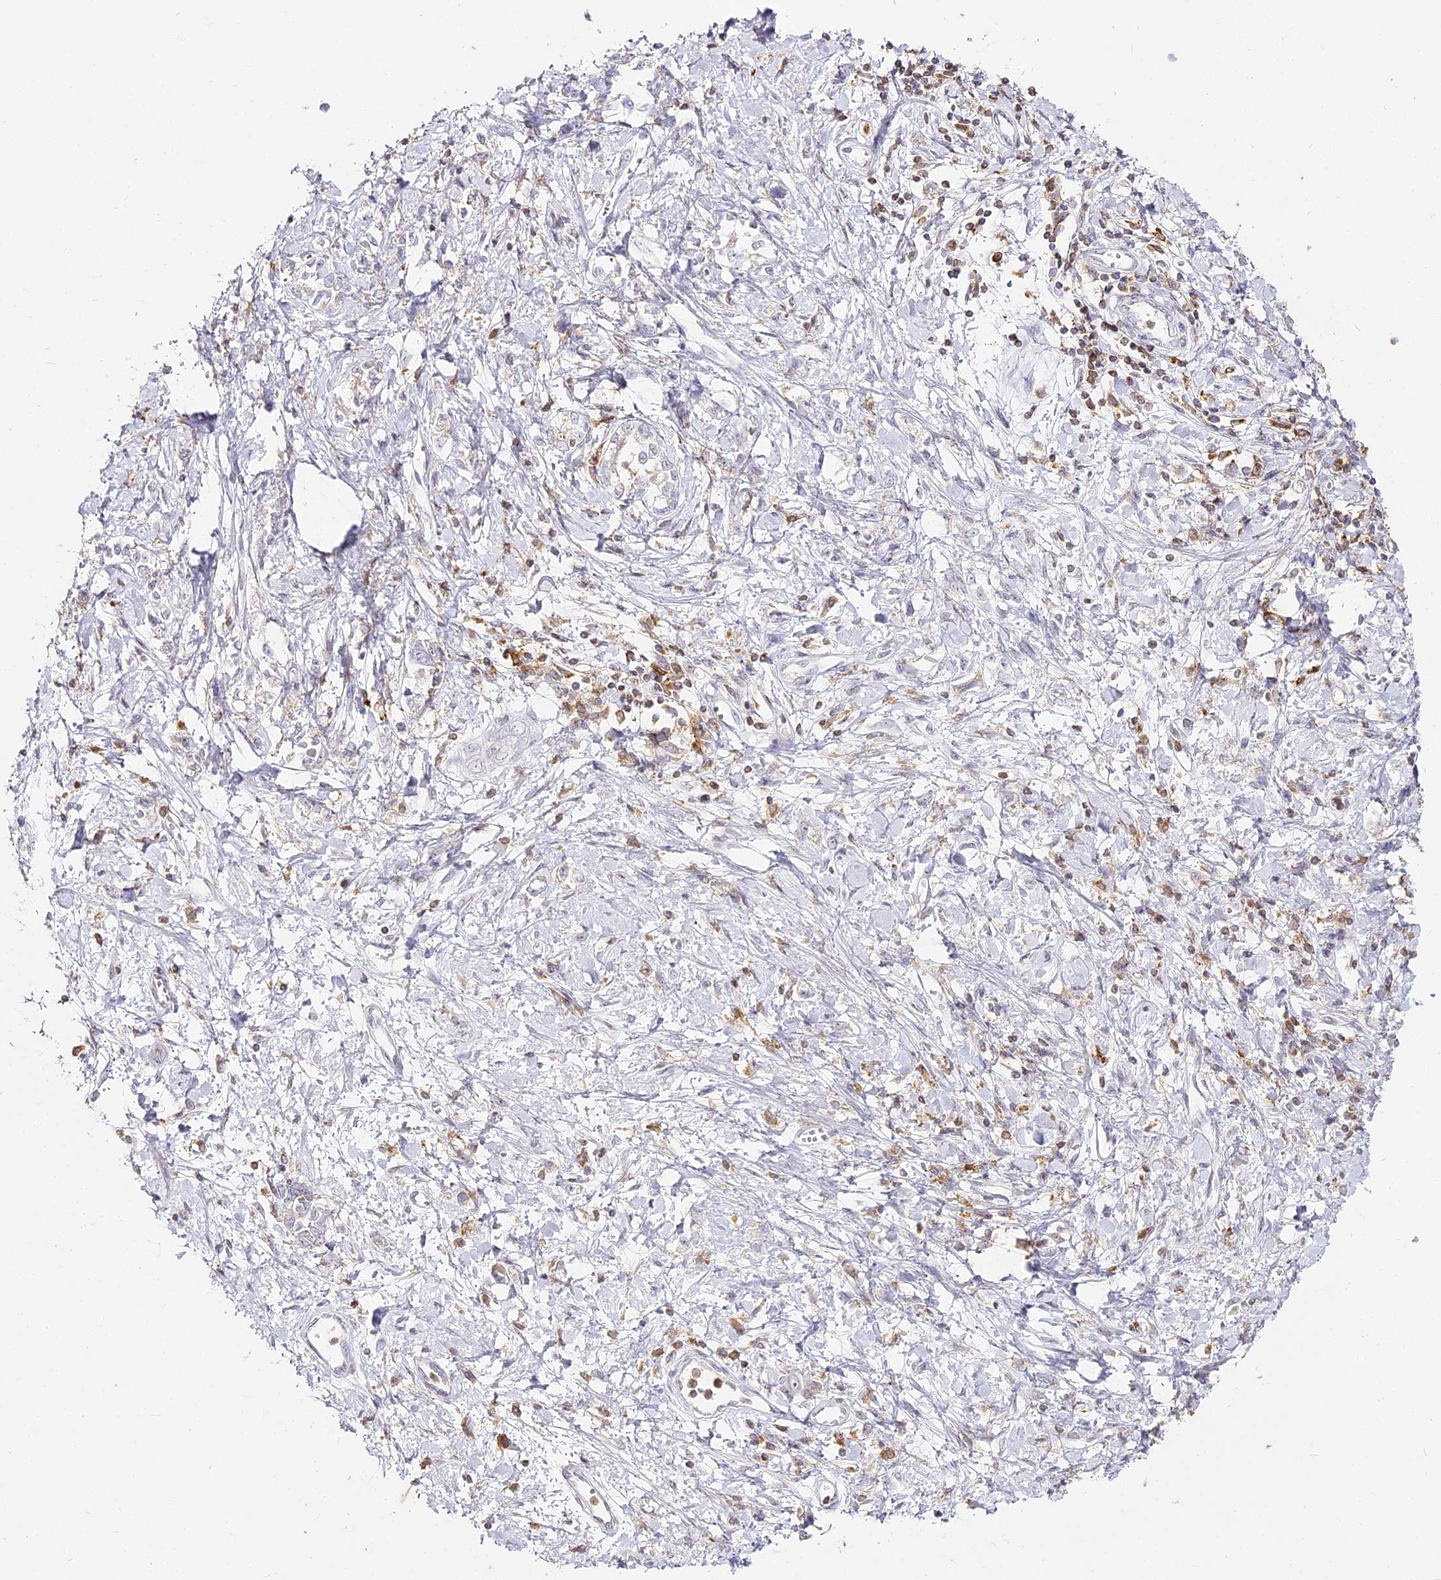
{"staining": {"intensity": "negative", "quantity": "none", "location": "none"}, "tissue": "stomach cancer", "cell_type": "Tumor cells", "image_type": "cancer", "snomed": [{"axis": "morphology", "description": "Adenocarcinoma, NOS"}, {"axis": "topography", "description": "Stomach"}], "caption": "Stomach cancer (adenocarcinoma) stained for a protein using immunohistochemistry demonstrates no staining tumor cells.", "gene": "DOCK2", "patient": {"sex": "female", "age": 76}}